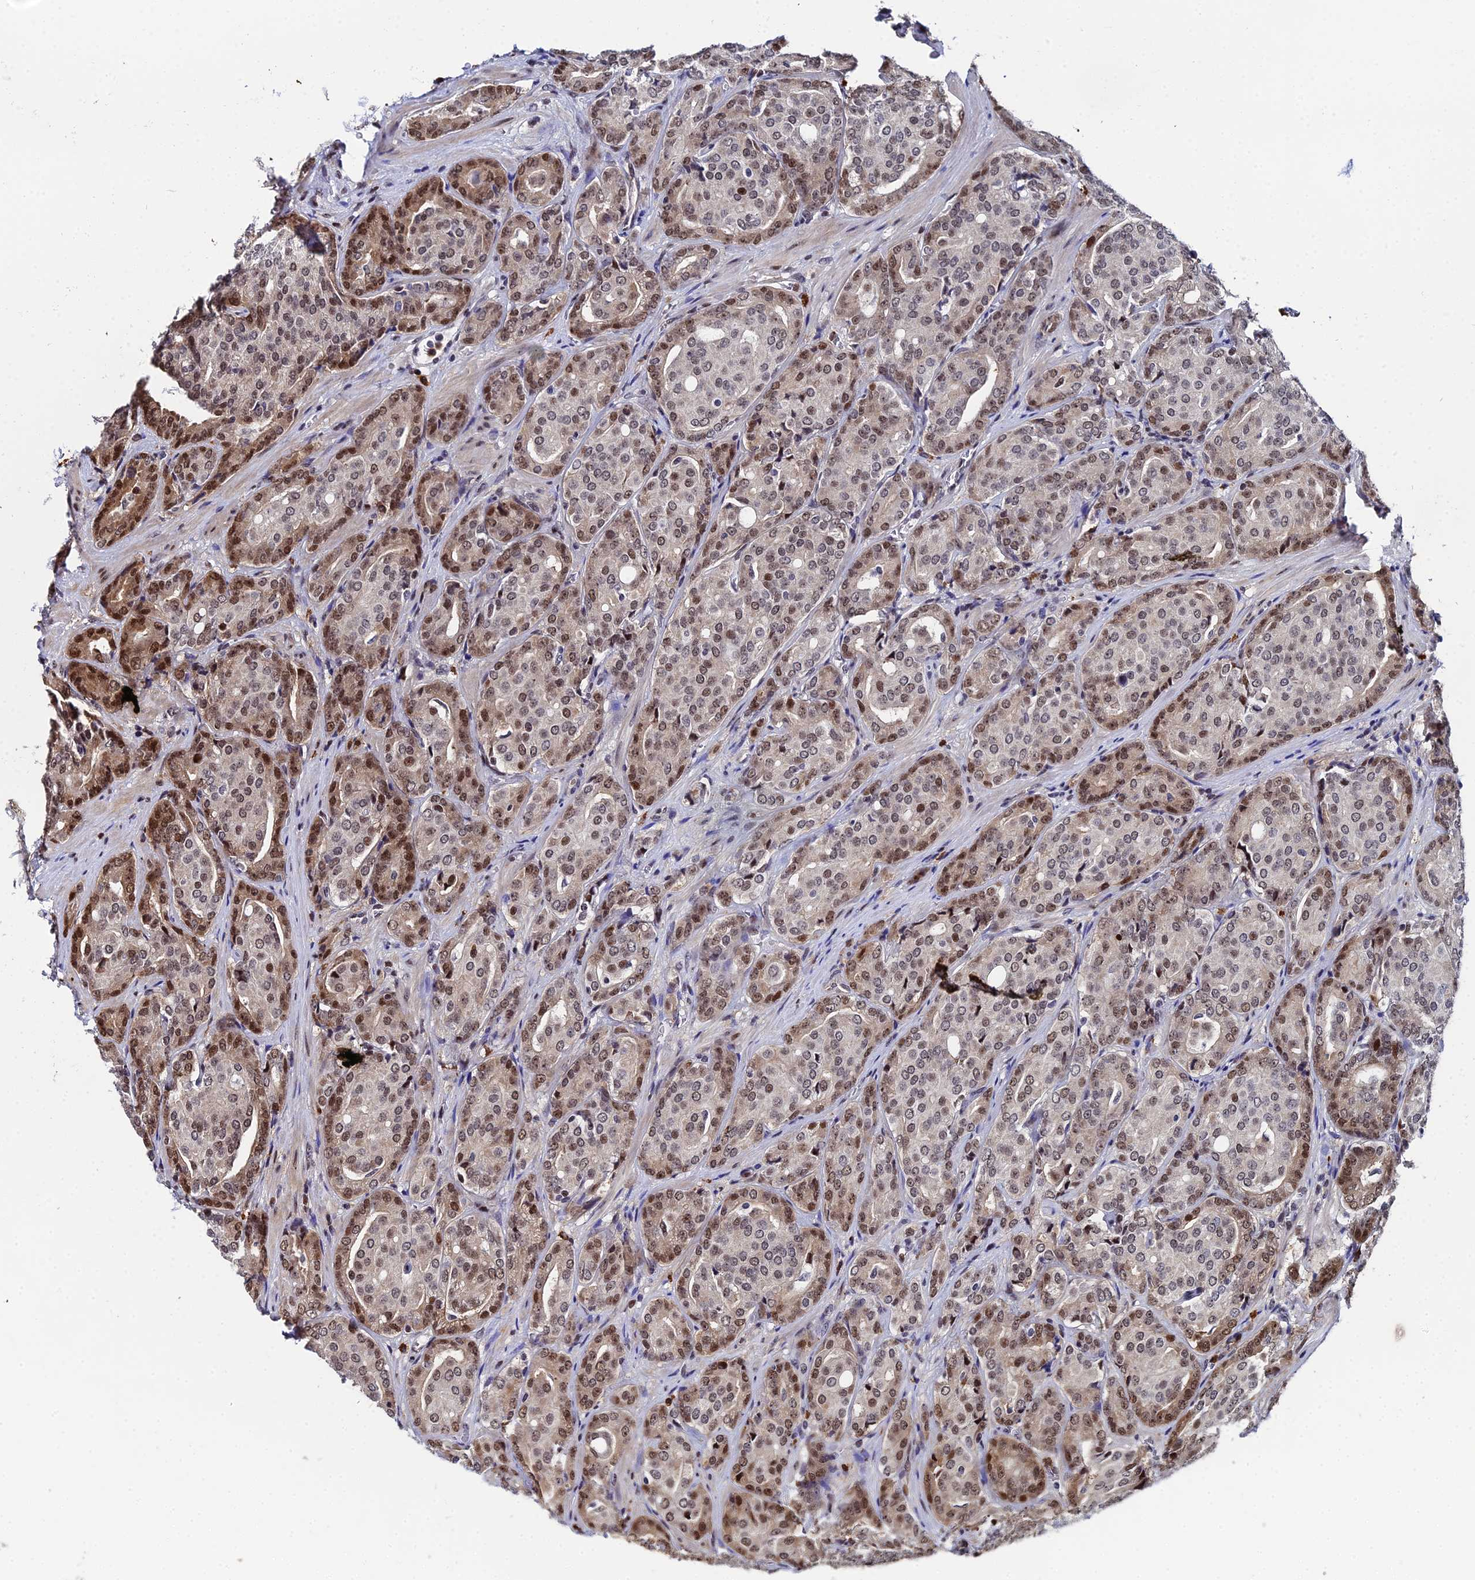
{"staining": {"intensity": "moderate", "quantity": ">75%", "location": "nuclear"}, "tissue": "prostate cancer", "cell_type": "Tumor cells", "image_type": "cancer", "snomed": [{"axis": "morphology", "description": "Adenocarcinoma, High grade"}, {"axis": "topography", "description": "Prostate"}], "caption": "IHC (DAB (3,3'-diaminobenzidine)) staining of human prostate cancer exhibits moderate nuclear protein positivity in approximately >75% of tumor cells. (Brightfield microscopy of DAB IHC at high magnification).", "gene": "TIFA", "patient": {"sex": "male", "age": 68}}